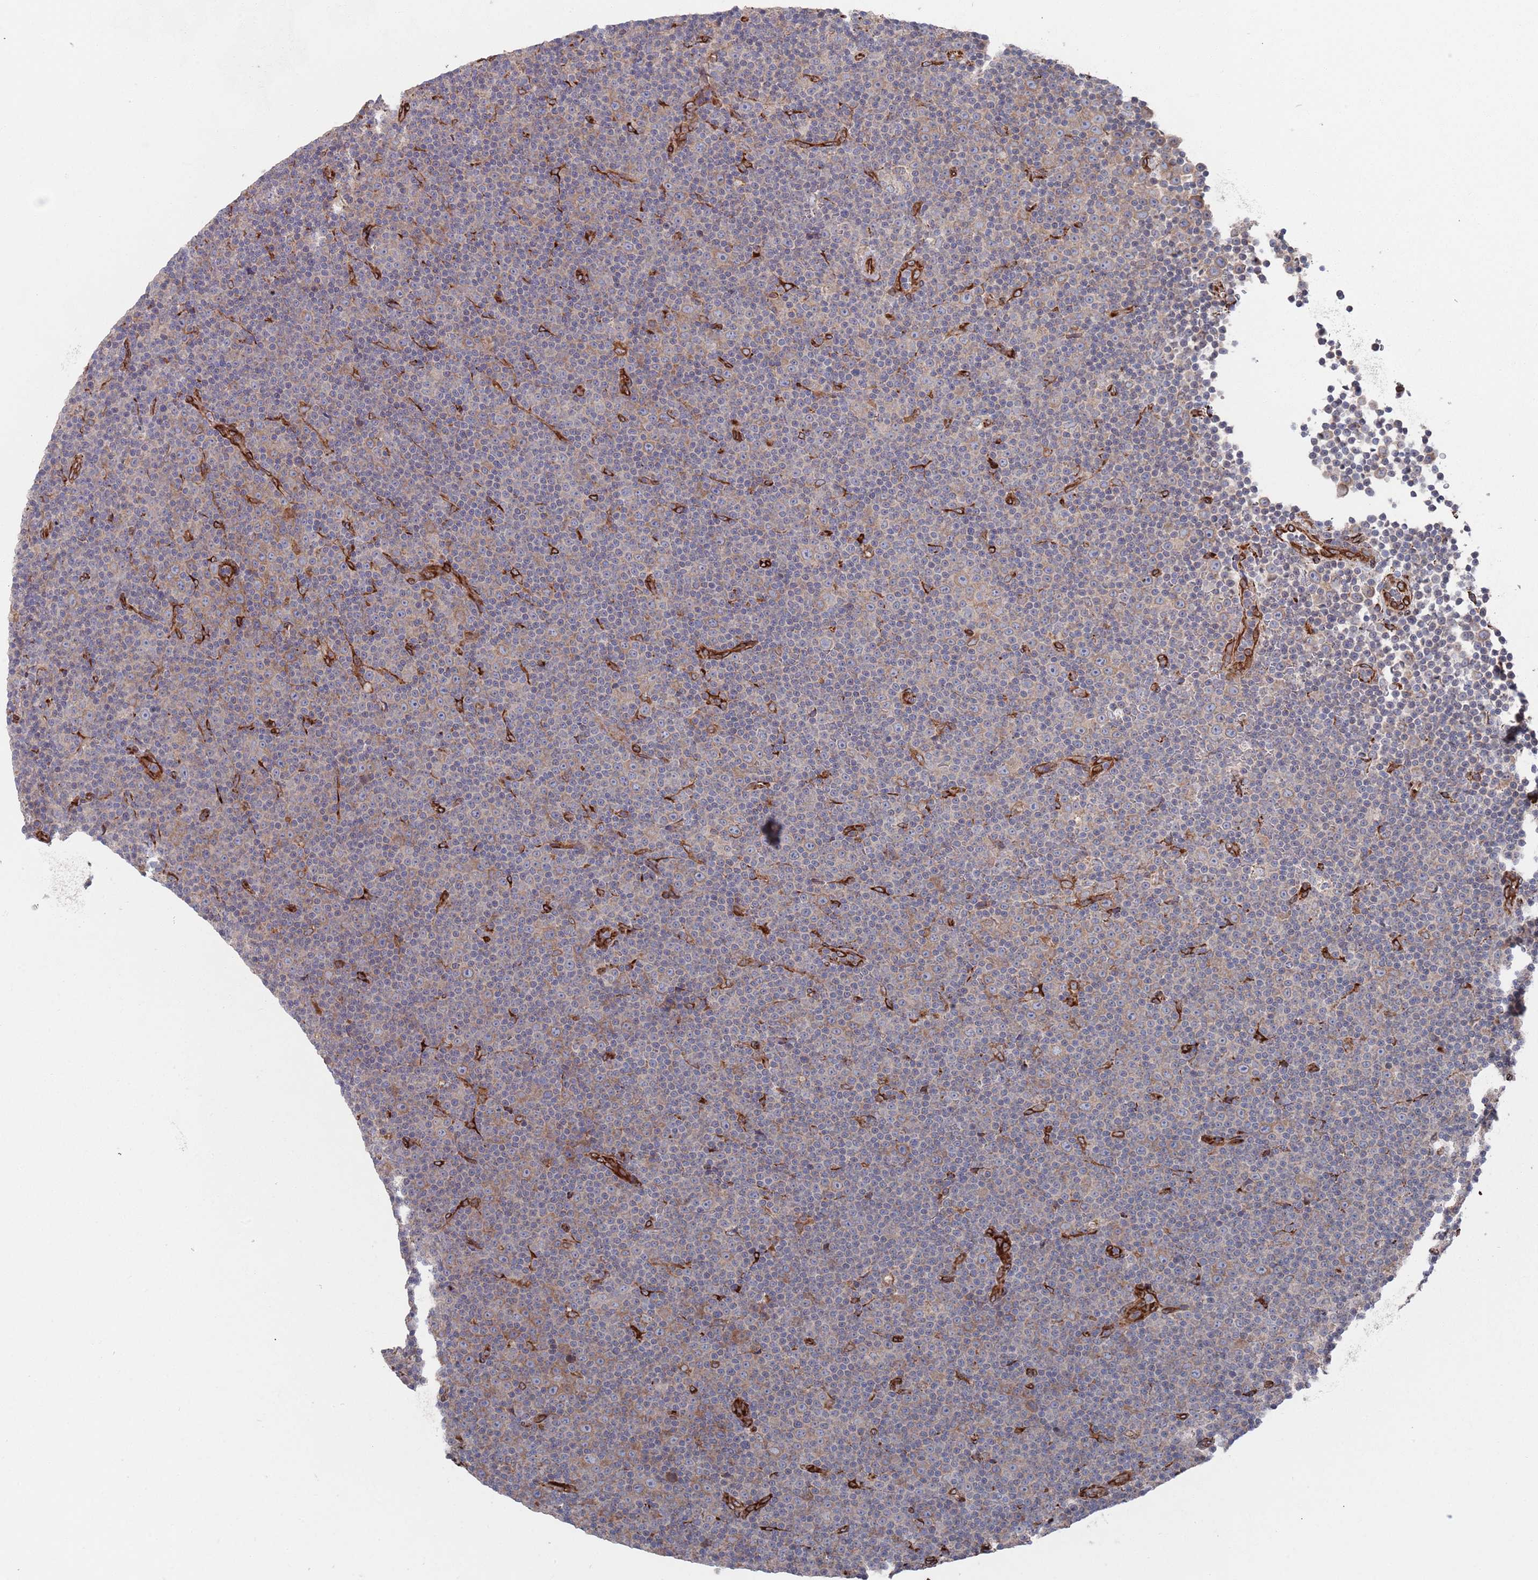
{"staining": {"intensity": "negative", "quantity": "none", "location": "none"}, "tissue": "lymphoma", "cell_type": "Tumor cells", "image_type": "cancer", "snomed": [{"axis": "morphology", "description": "Malignant lymphoma, non-Hodgkin's type, Low grade"}, {"axis": "topography", "description": "Lymph node"}], "caption": "Histopathology image shows no protein expression in tumor cells of lymphoma tissue.", "gene": "CCDC106", "patient": {"sex": "female", "age": 67}}